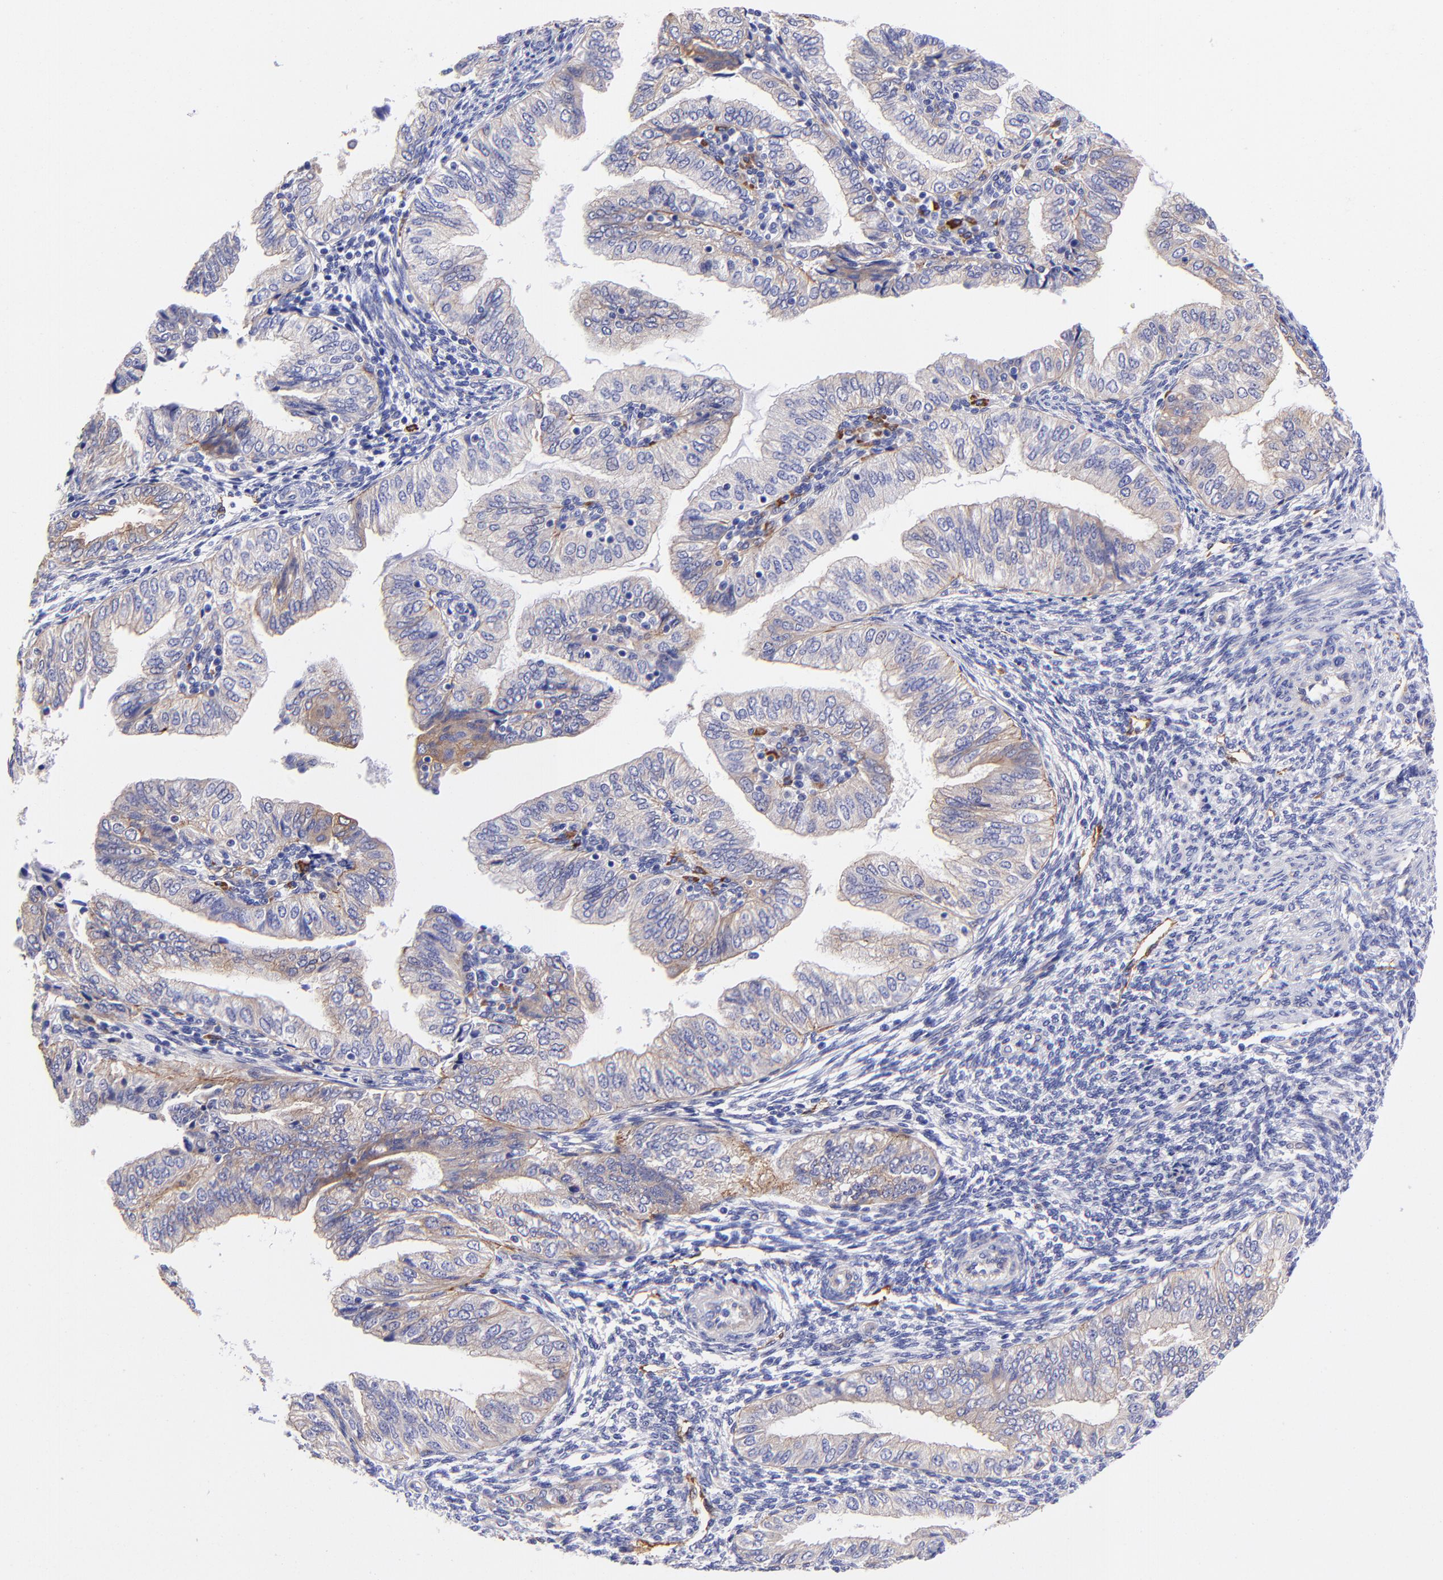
{"staining": {"intensity": "moderate", "quantity": "25%-75%", "location": "cytoplasmic/membranous"}, "tissue": "endometrial cancer", "cell_type": "Tumor cells", "image_type": "cancer", "snomed": [{"axis": "morphology", "description": "Adenocarcinoma, NOS"}, {"axis": "topography", "description": "Endometrium"}], "caption": "Endometrial cancer stained with a protein marker reveals moderate staining in tumor cells.", "gene": "PPFIBP1", "patient": {"sex": "female", "age": 51}}